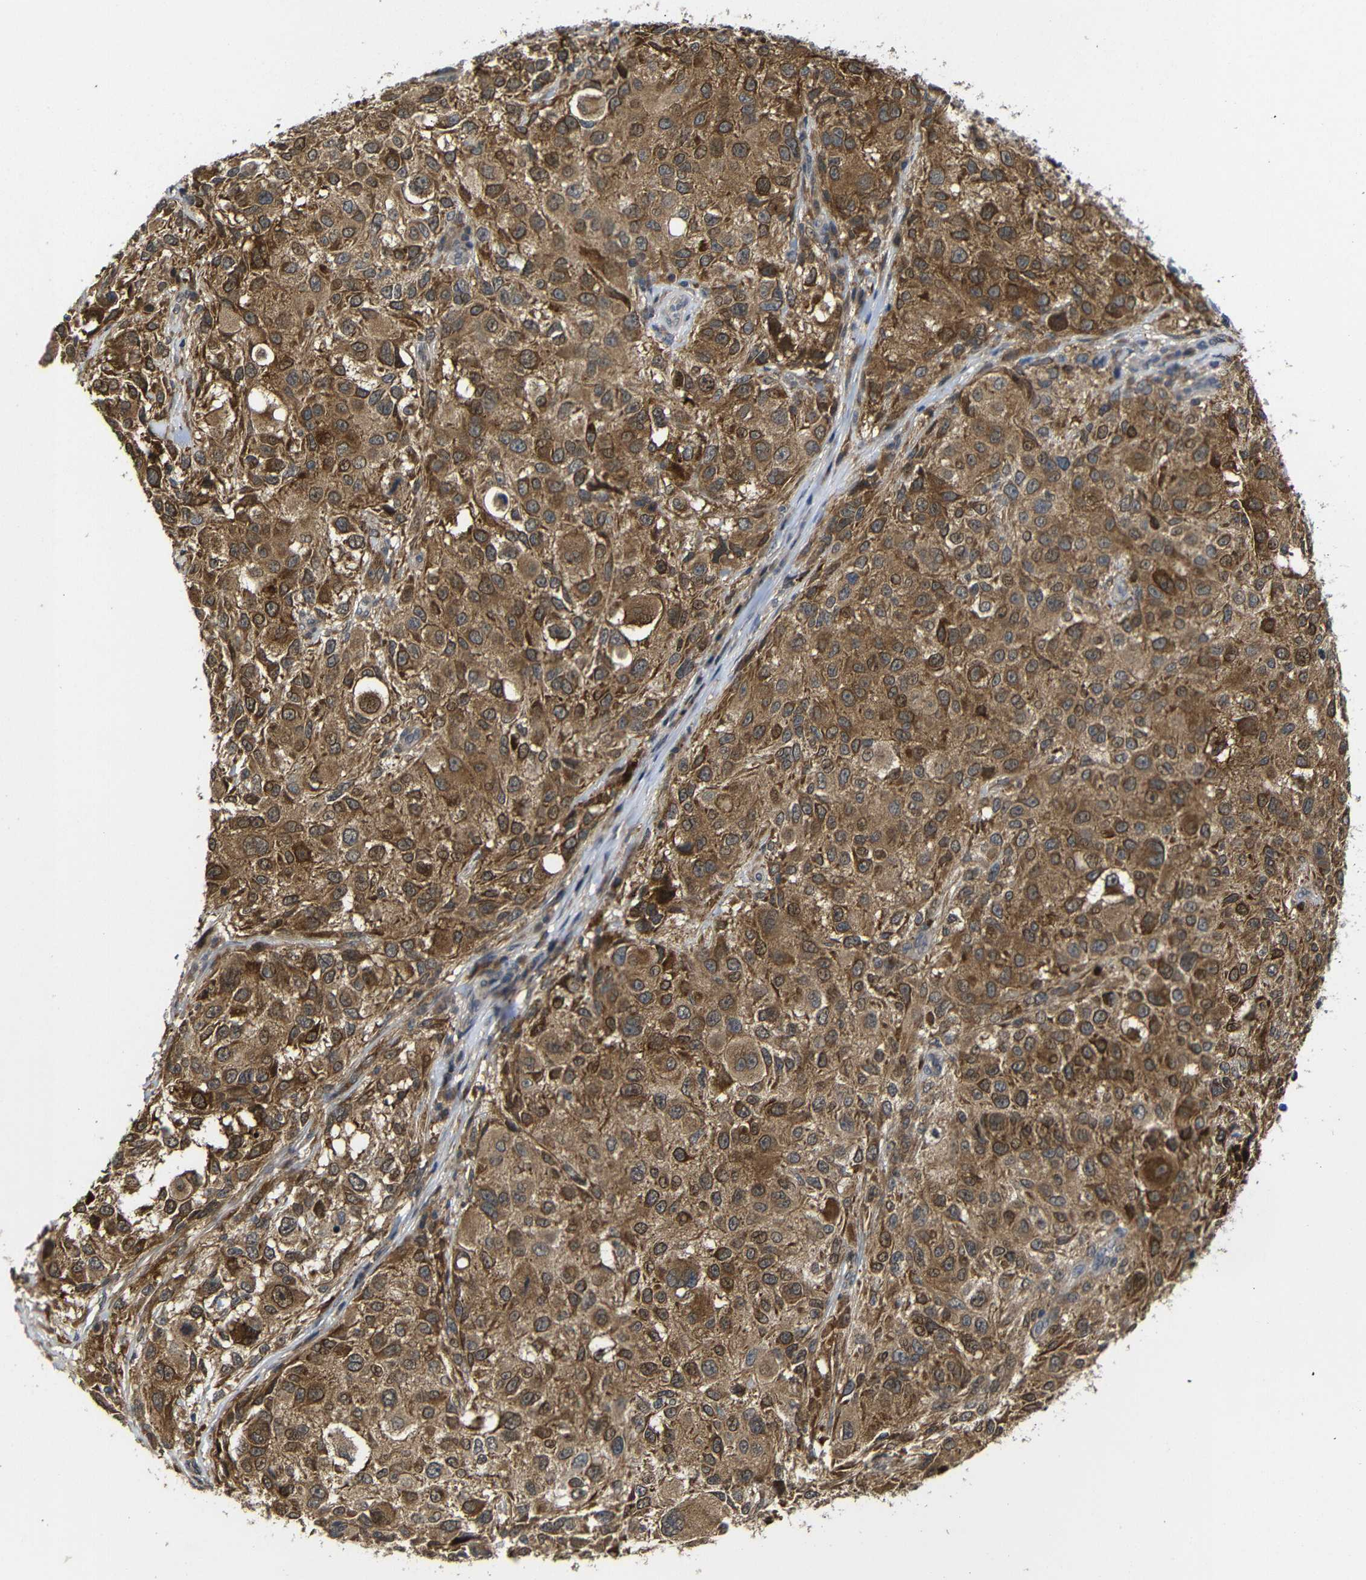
{"staining": {"intensity": "moderate", "quantity": ">75%", "location": "cytoplasmic/membranous,nuclear"}, "tissue": "melanoma", "cell_type": "Tumor cells", "image_type": "cancer", "snomed": [{"axis": "morphology", "description": "Necrosis, NOS"}, {"axis": "morphology", "description": "Malignant melanoma, NOS"}, {"axis": "topography", "description": "Skin"}], "caption": "Melanoma stained for a protein reveals moderate cytoplasmic/membranous and nuclear positivity in tumor cells.", "gene": "ATG12", "patient": {"sex": "female", "age": 87}}